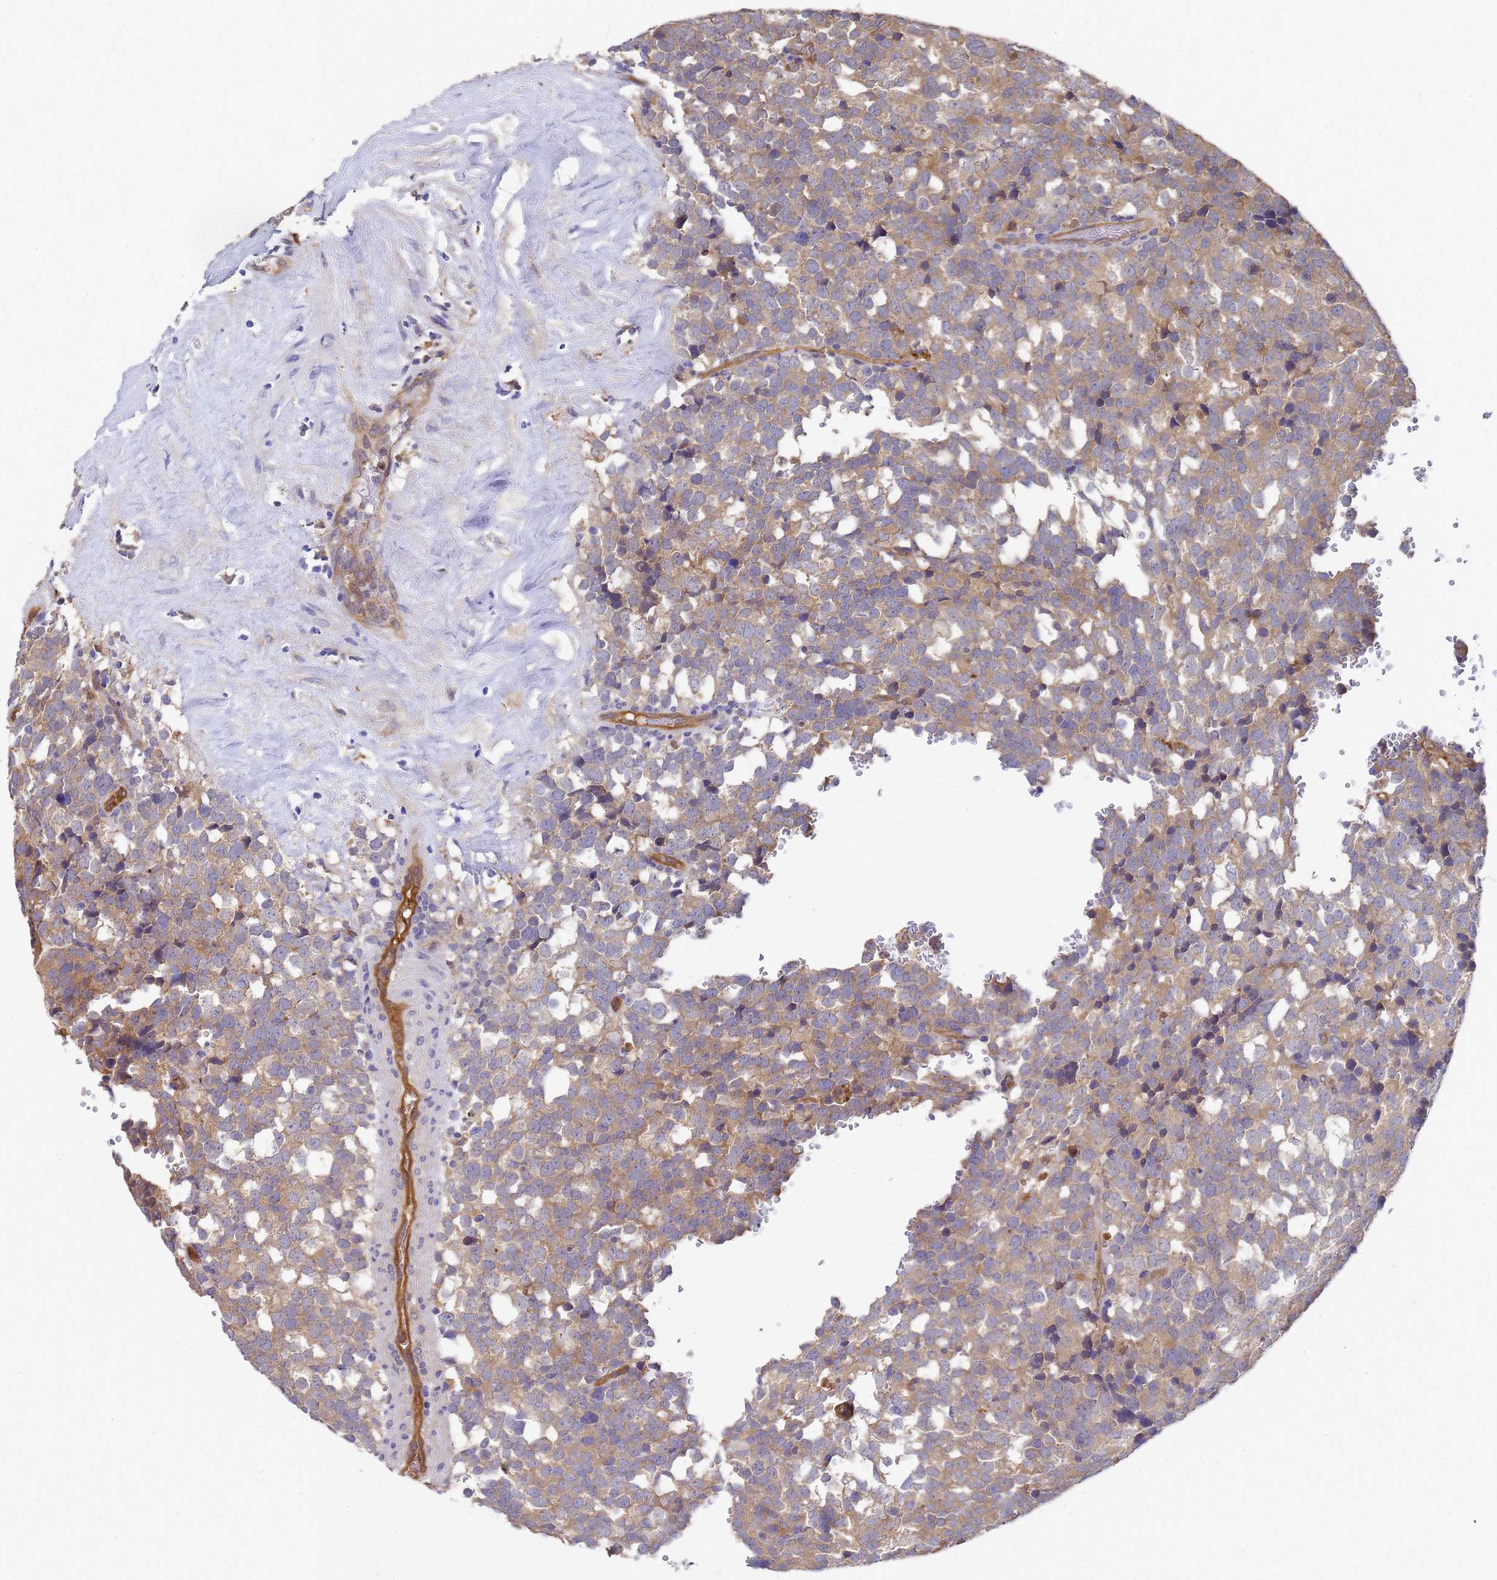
{"staining": {"intensity": "moderate", "quantity": "25%-75%", "location": "cytoplasmic/membranous"}, "tissue": "testis cancer", "cell_type": "Tumor cells", "image_type": "cancer", "snomed": [{"axis": "morphology", "description": "Seminoma, NOS"}, {"axis": "topography", "description": "Testis"}], "caption": "A high-resolution histopathology image shows immunohistochemistry (IHC) staining of testis cancer, which demonstrates moderate cytoplasmic/membranous expression in about 25%-75% of tumor cells. (DAB IHC, brown staining for protein, blue staining for nuclei).", "gene": "SLC35E2B", "patient": {"sex": "male", "age": 71}}